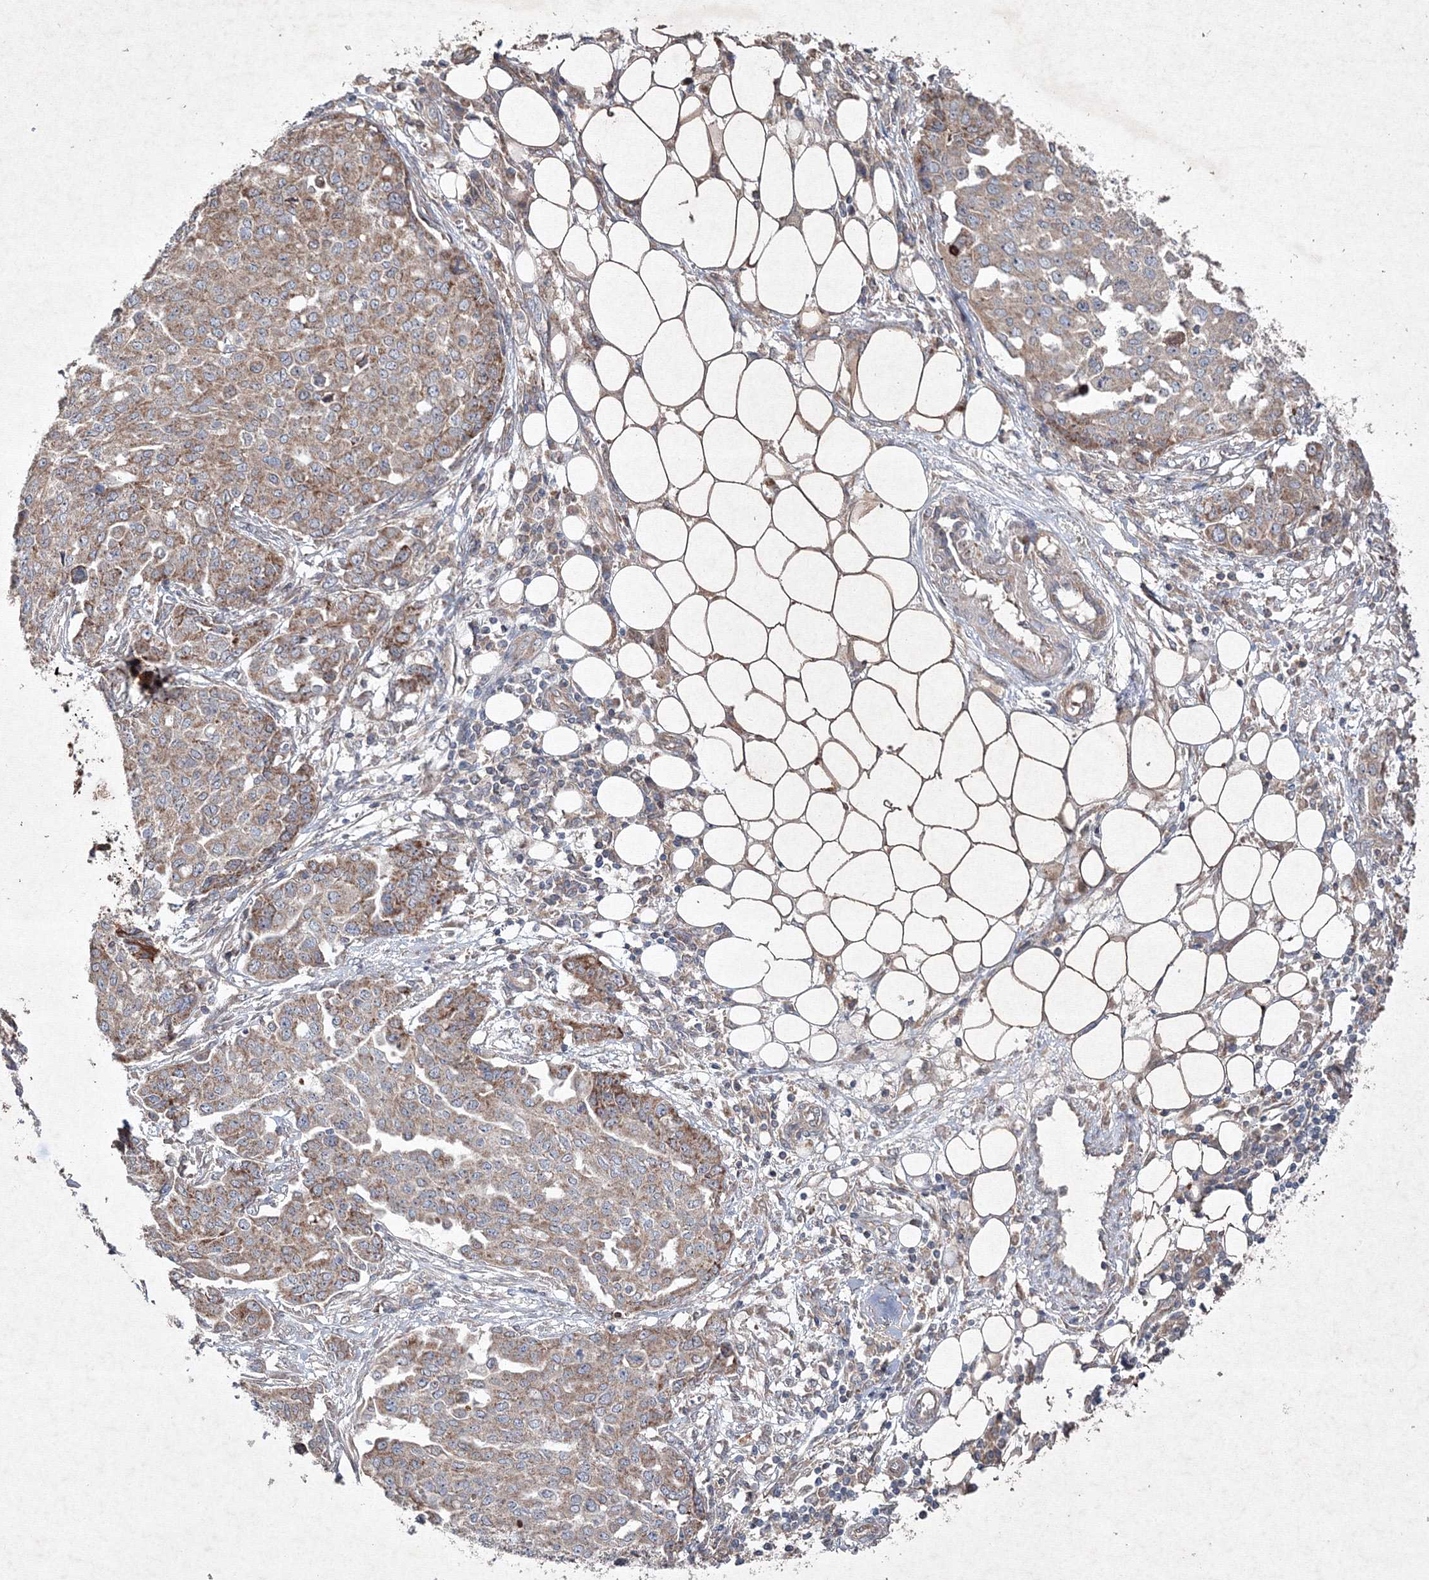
{"staining": {"intensity": "moderate", "quantity": ">75%", "location": "cytoplasmic/membranous"}, "tissue": "ovarian cancer", "cell_type": "Tumor cells", "image_type": "cancer", "snomed": [{"axis": "morphology", "description": "Cystadenocarcinoma, serous, NOS"}, {"axis": "topography", "description": "Soft tissue"}, {"axis": "topography", "description": "Ovary"}], "caption": "The image exhibits immunohistochemical staining of ovarian cancer (serous cystadenocarcinoma). There is moderate cytoplasmic/membranous staining is seen in about >75% of tumor cells. (brown staining indicates protein expression, while blue staining denotes nuclei).", "gene": "GFM1", "patient": {"sex": "female", "age": 57}}